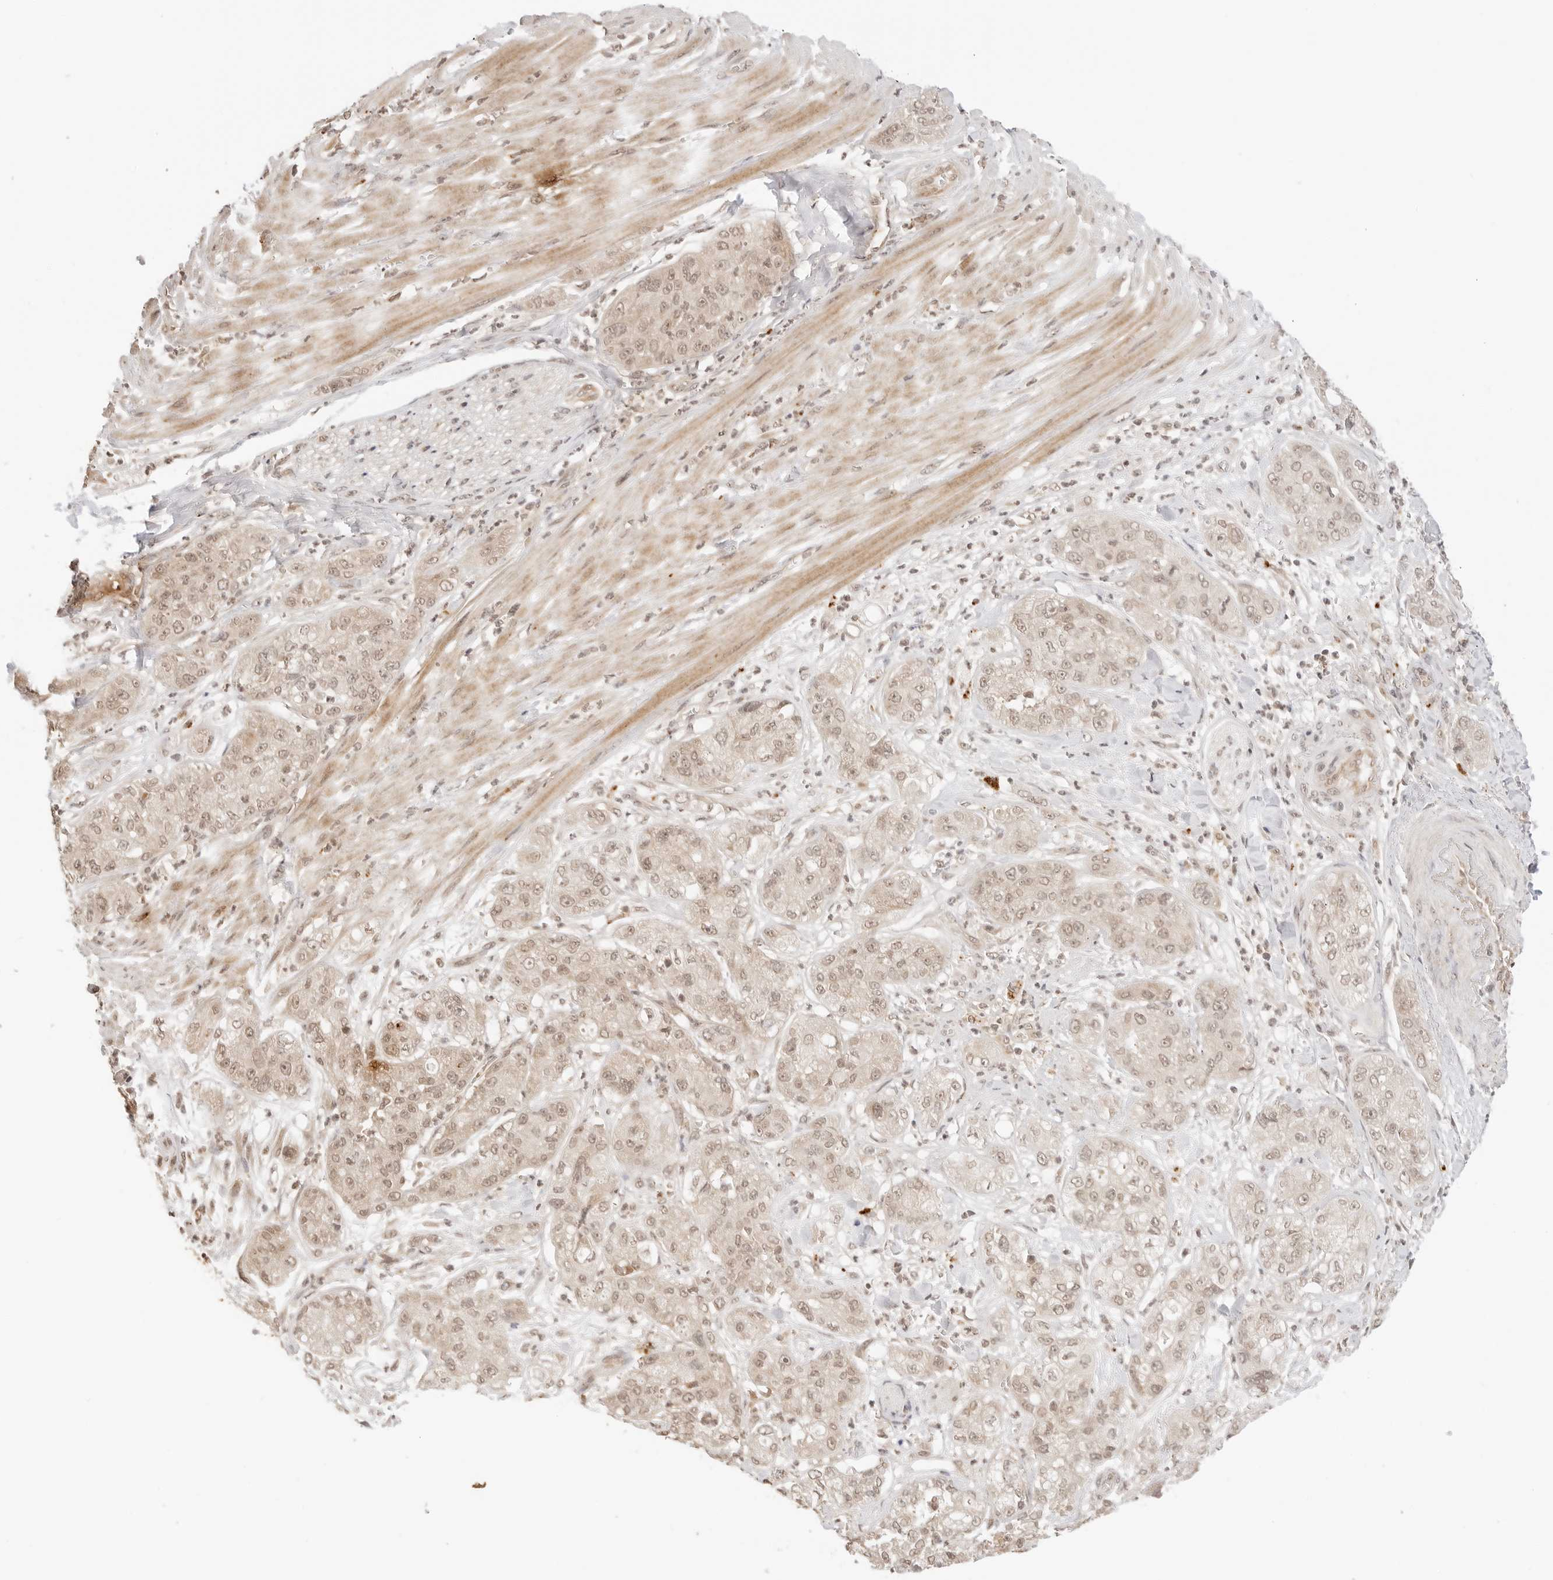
{"staining": {"intensity": "weak", "quantity": ">75%", "location": "cytoplasmic/membranous,nuclear"}, "tissue": "pancreatic cancer", "cell_type": "Tumor cells", "image_type": "cancer", "snomed": [{"axis": "morphology", "description": "Adenocarcinoma, NOS"}, {"axis": "topography", "description": "Pancreas"}], "caption": "Immunohistochemistry histopathology image of adenocarcinoma (pancreatic) stained for a protein (brown), which exhibits low levels of weak cytoplasmic/membranous and nuclear positivity in approximately >75% of tumor cells.", "gene": "GPR34", "patient": {"sex": "female", "age": 78}}